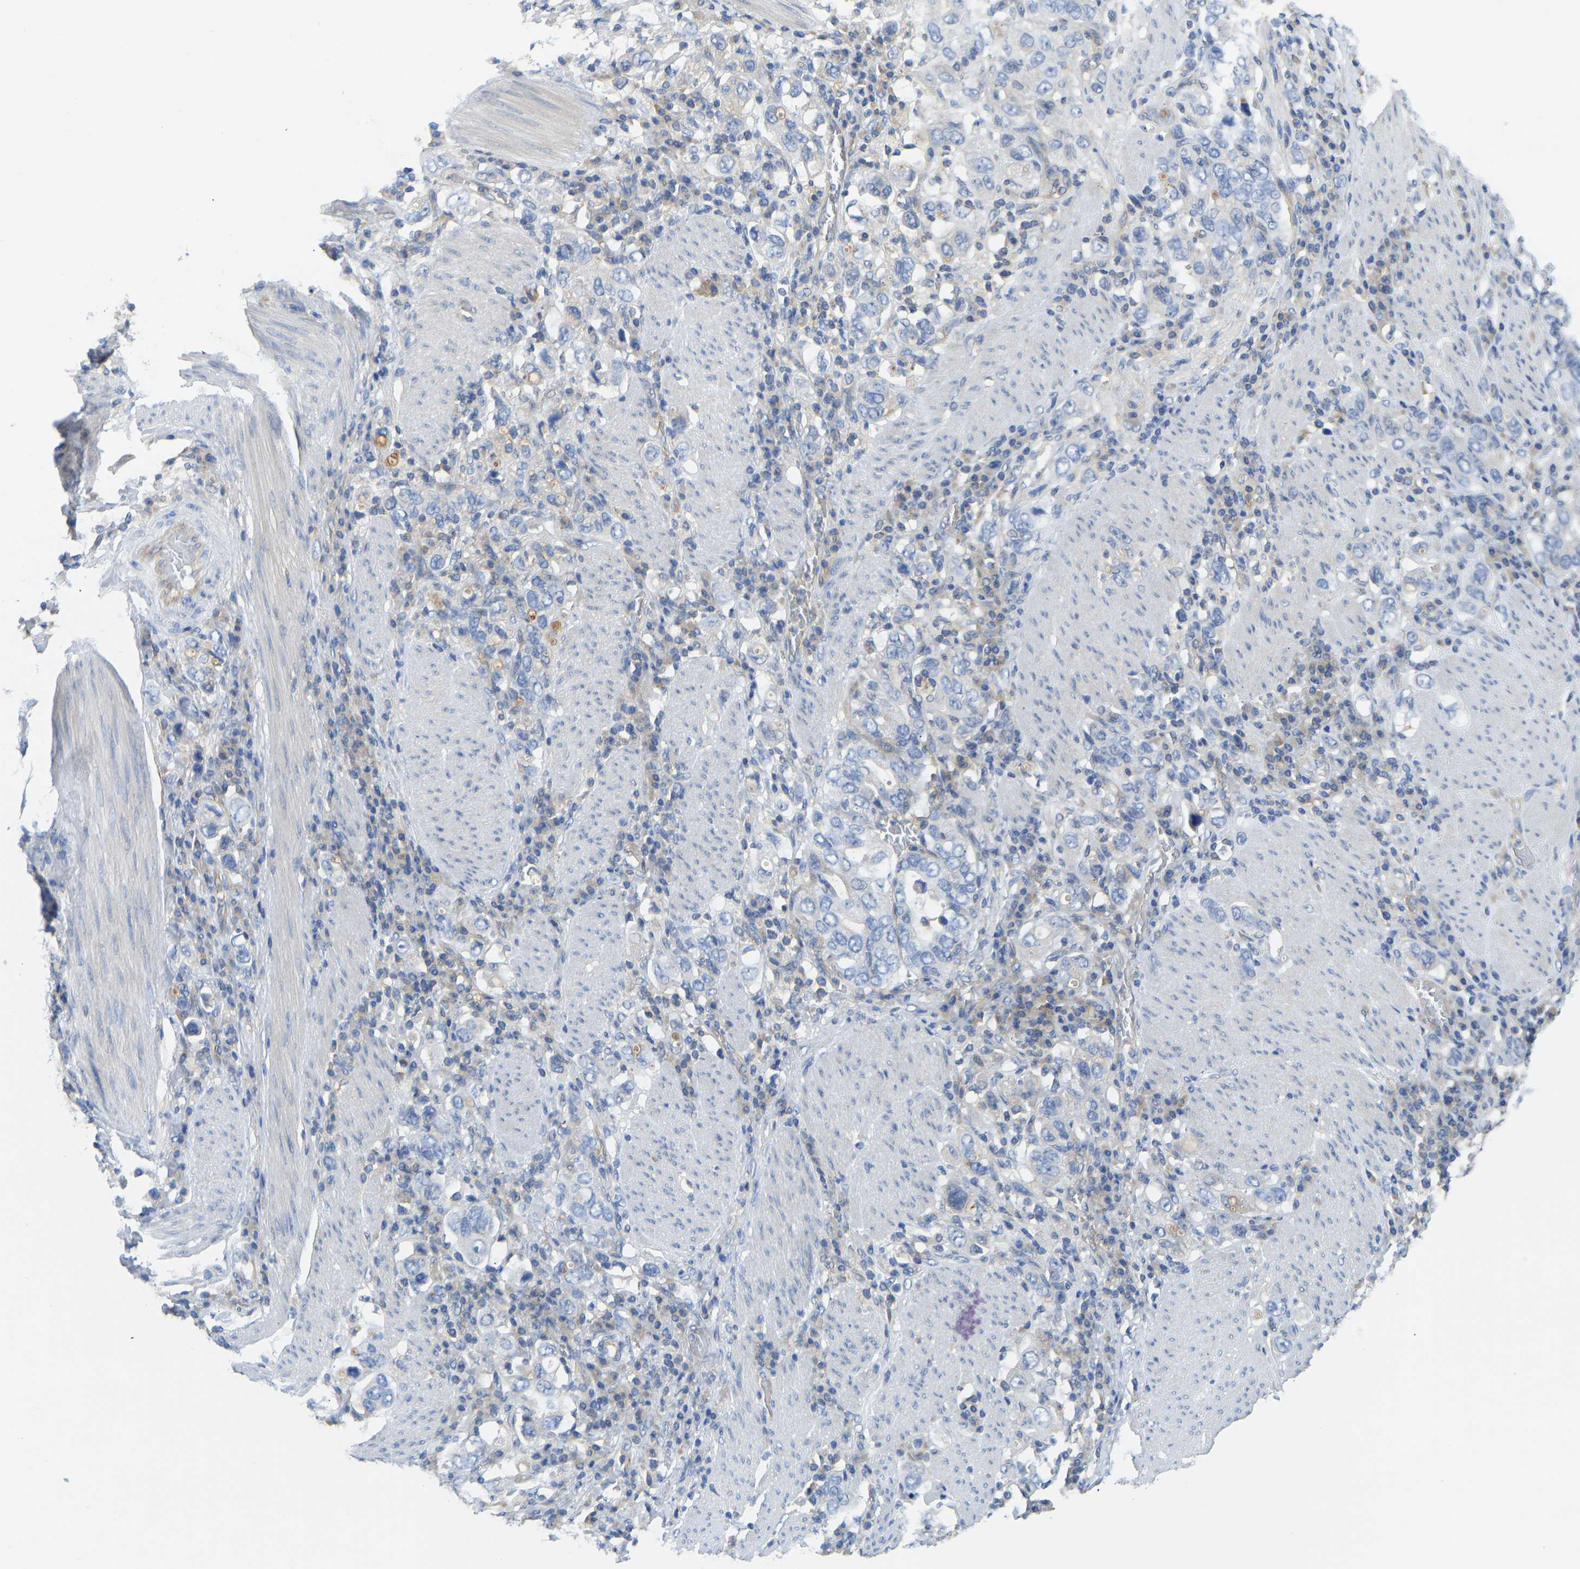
{"staining": {"intensity": "negative", "quantity": "none", "location": "none"}, "tissue": "stomach cancer", "cell_type": "Tumor cells", "image_type": "cancer", "snomed": [{"axis": "morphology", "description": "Adenocarcinoma, NOS"}, {"axis": "topography", "description": "Stomach, upper"}], "caption": "Immunohistochemistry (IHC) micrograph of neoplastic tissue: stomach cancer (adenocarcinoma) stained with DAB (3,3'-diaminobenzidine) exhibits no significant protein expression in tumor cells.", "gene": "PPP3CA", "patient": {"sex": "male", "age": 62}}